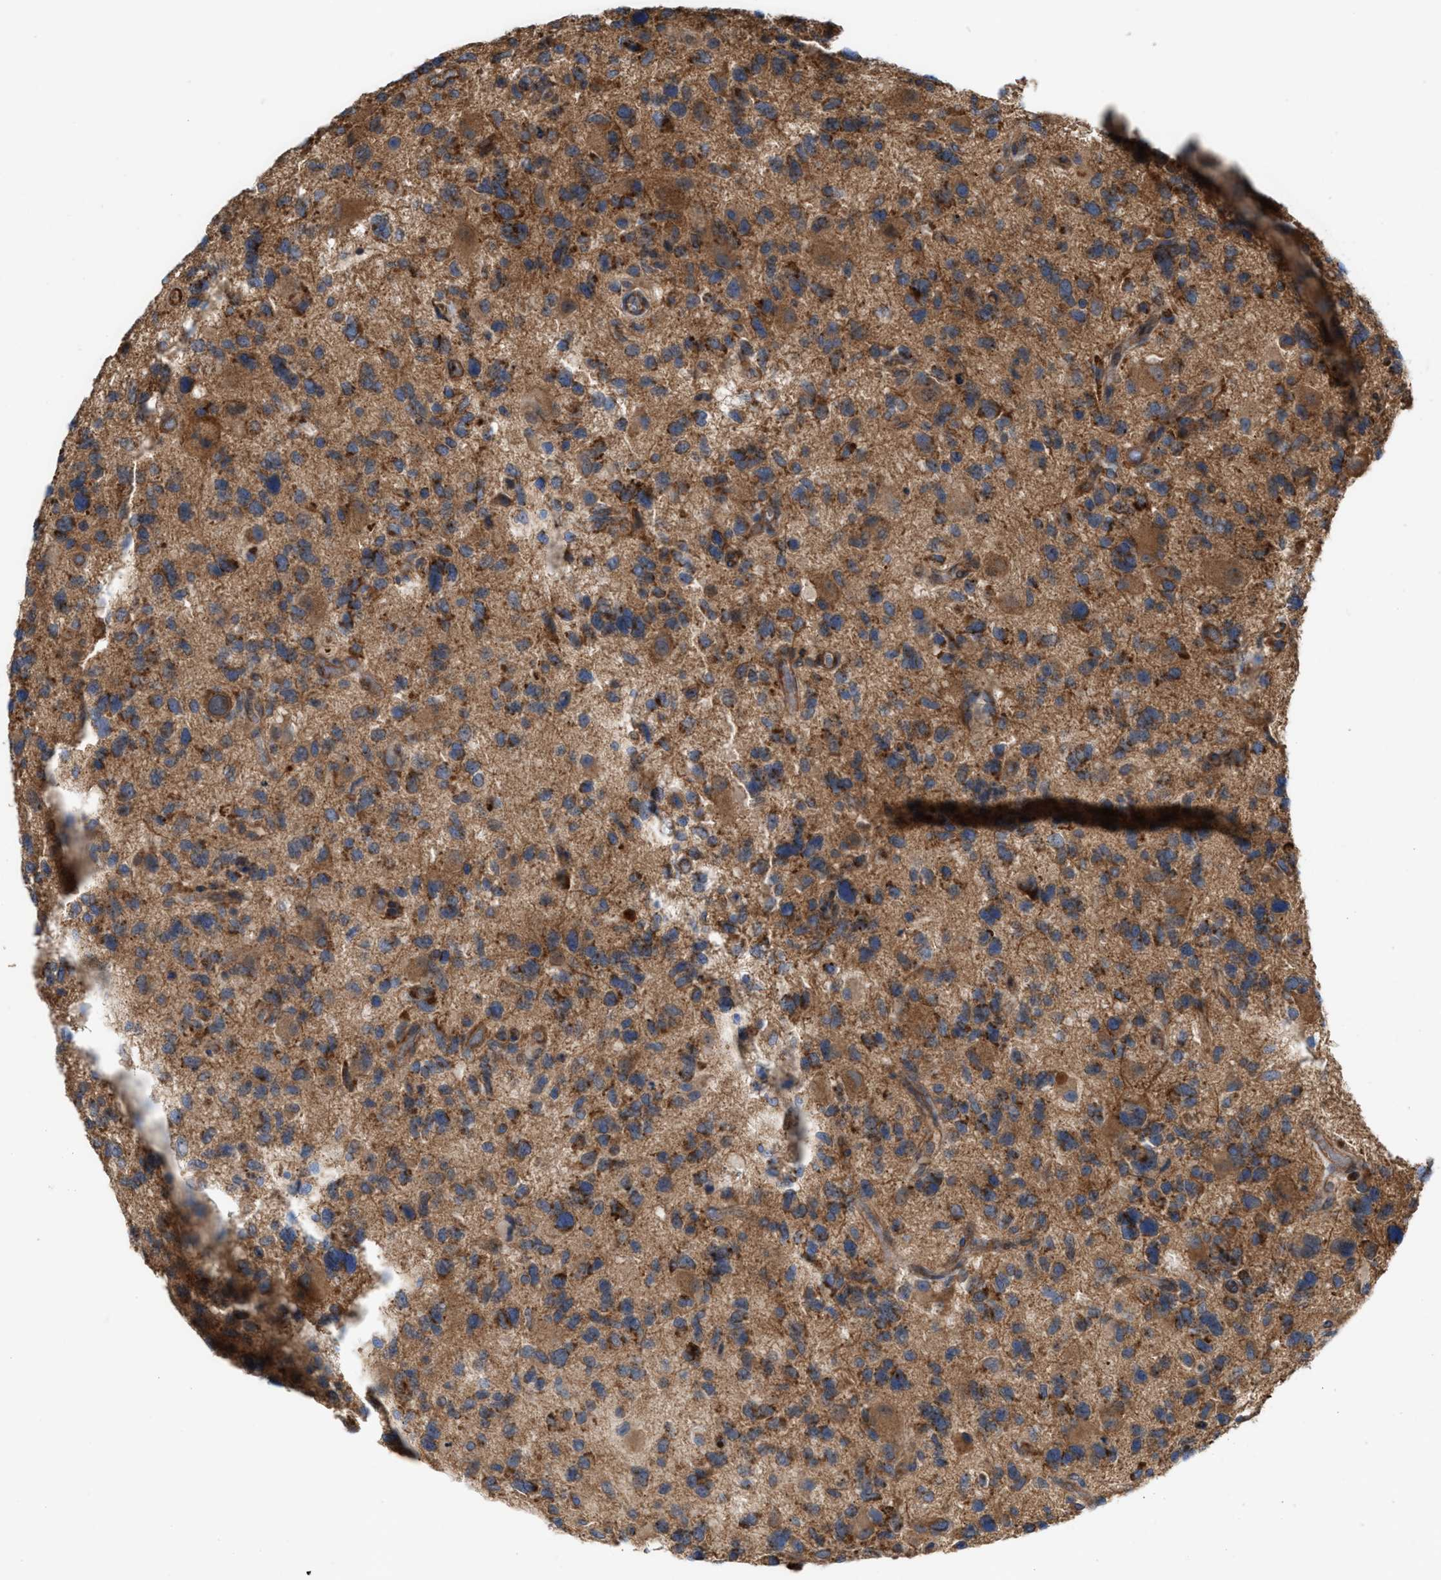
{"staining": {"intensity": "moderate", "quantity": ">75%", "location": "cytoplasmic/membranous"}, "tissue": "glioma", "cell_type": "Tumor cells", "image_type": "cancer", "snomed": [{"axis": "morphology", "description": "Glioma, malignant, High grade"}, {"axis": "topography", "description": "Brain"}], "caption": "Moderate cytoplasmic/membranous staining for a protein is seen in approximately >75% of tumor cells of glioma using immunohistochemistry (IHC).", "gene": "OXSM", "patient": {"sex": "male", "age": 33}}